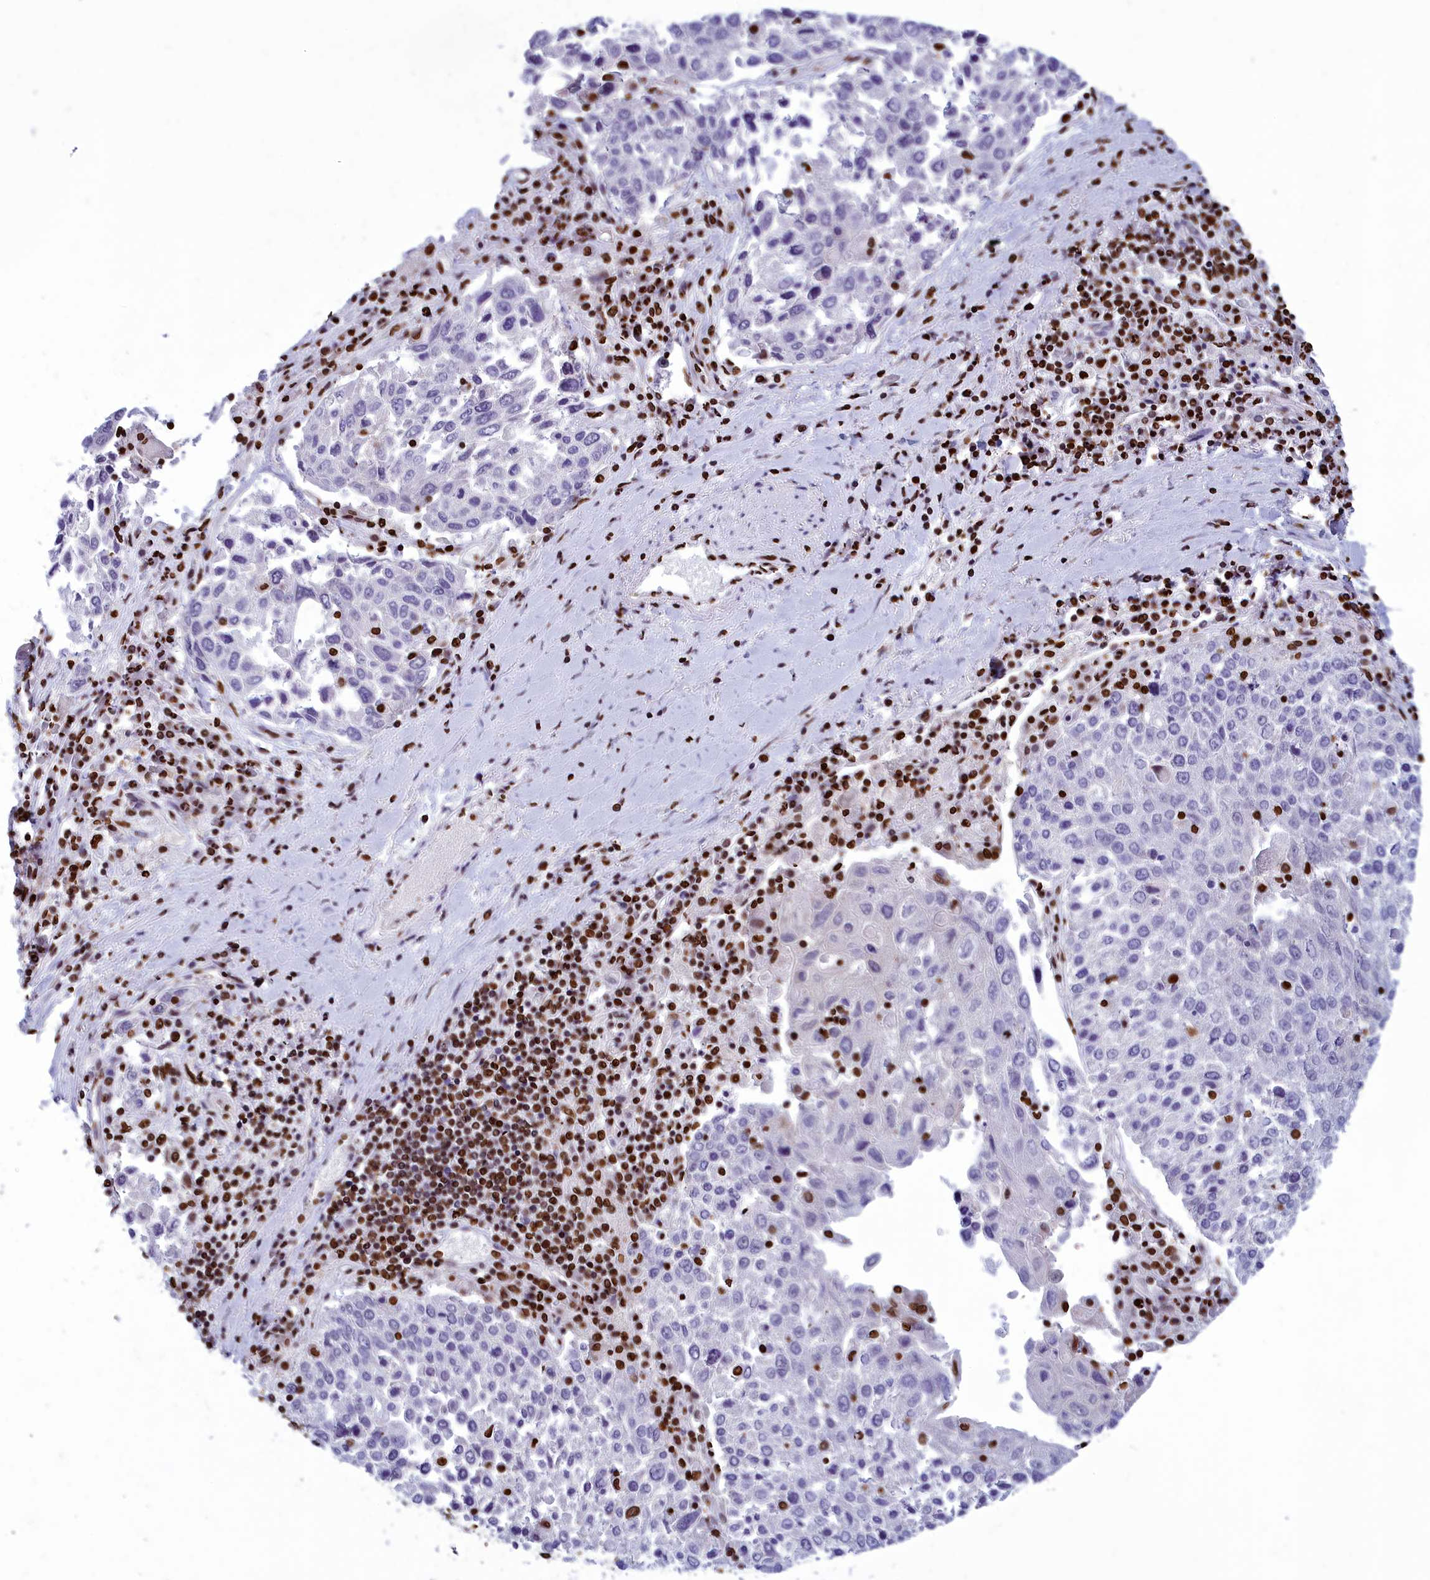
{"staining": {"intensity": "negative", "quantity": "none", "location": "none"}, "tissue": "lung cancer", "cell_type": "Tumor cells", "image_type": "cancer", "snomed": [{"axis": "morphology", "description": "Squamous cell carcinoma, NOS"}, {"axis": "topography", "description": "Lung"}], "caption": "Lung squamous cell carcinoma was stained to show a protein in brown. There is no significant positivity in tumor cells.", "gene": "AKAP17A", "patient": {"sex": "male", "age": 65}}